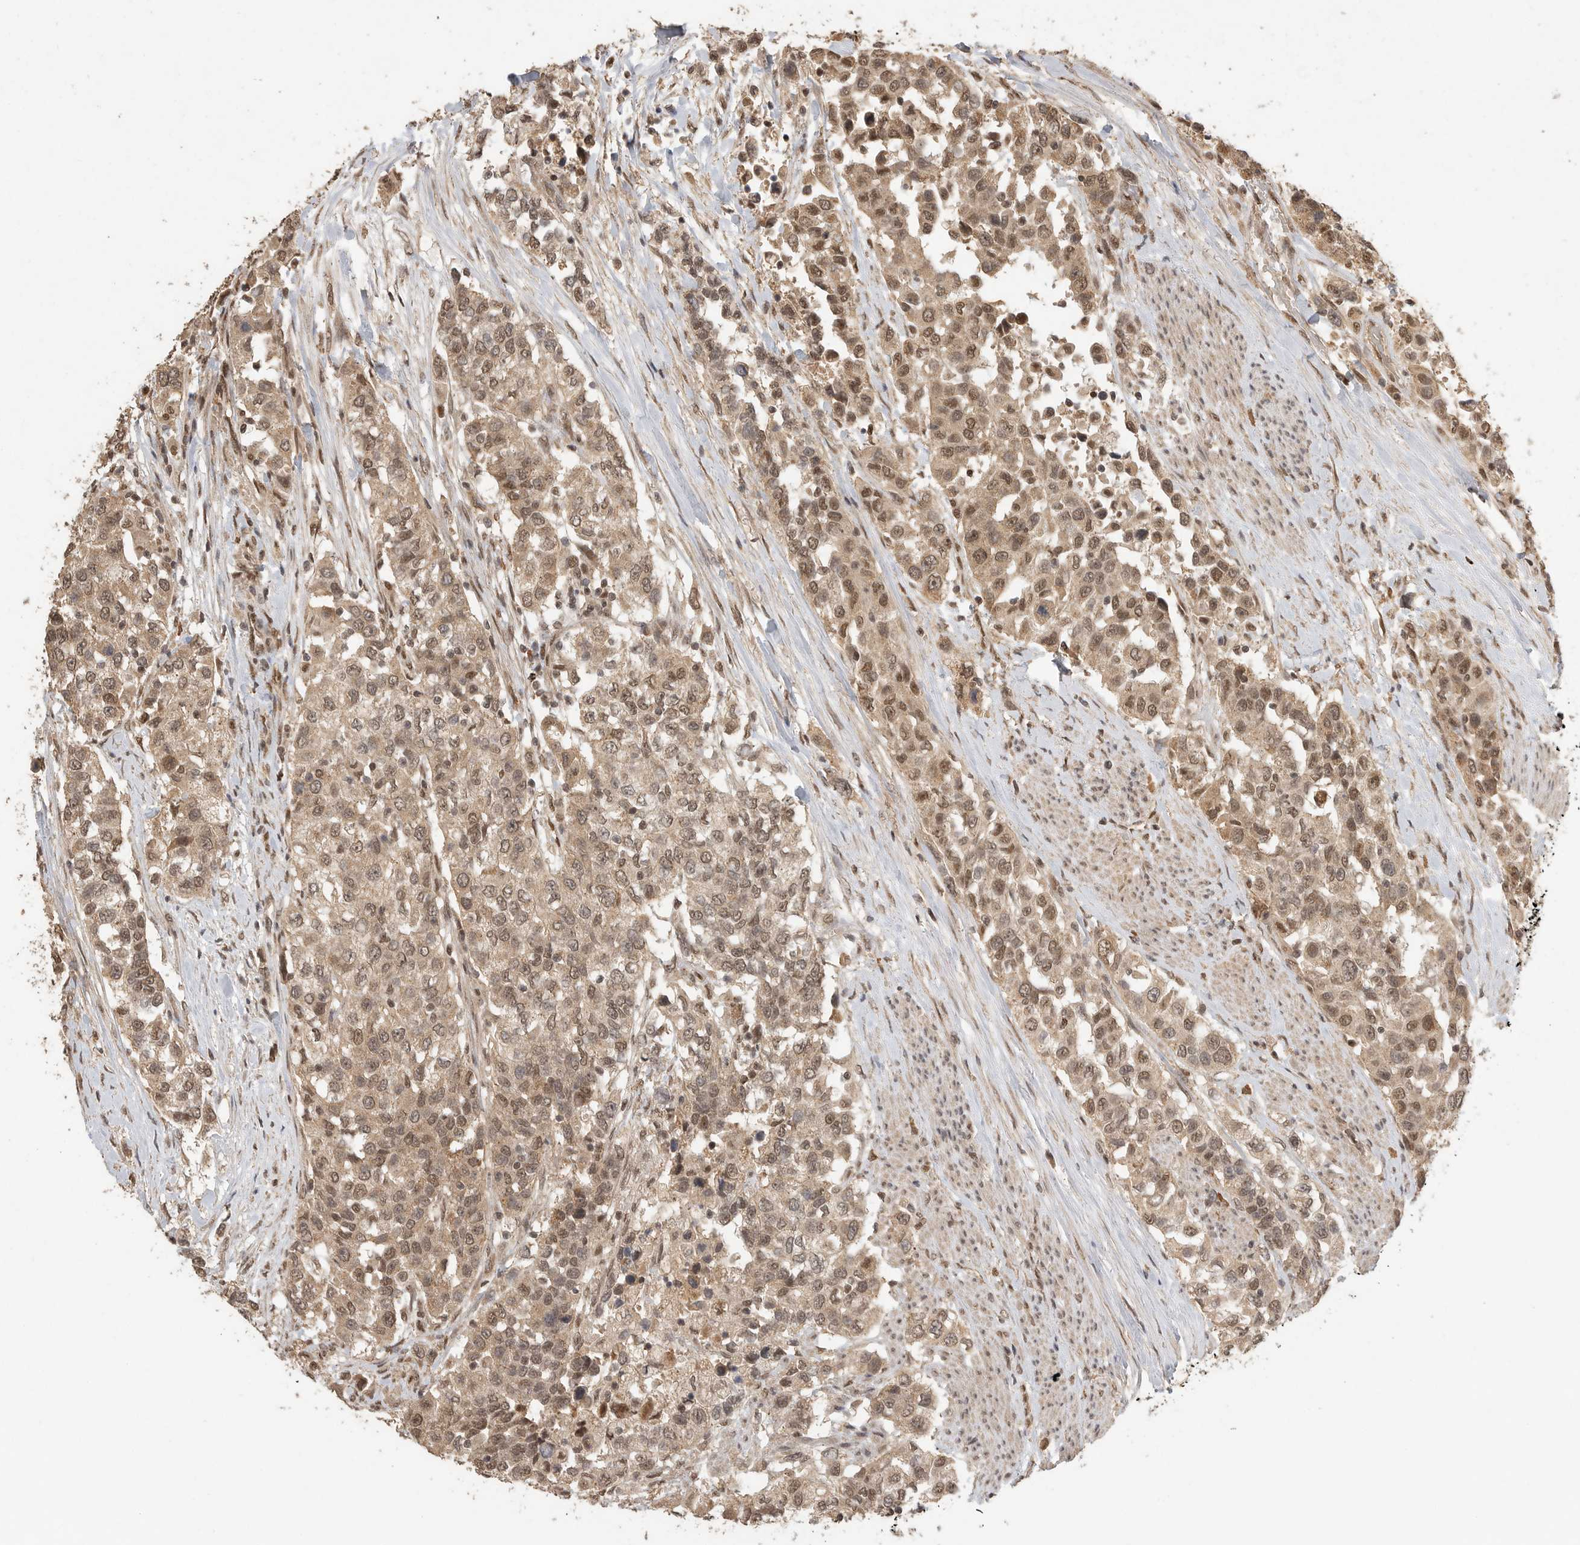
{"staining": {"intensity": "moderate", "quantity": ">75%", "location": "cytoplasmic/membranous,nuclear"}, "tissue": "urothelial cancer", "cell_type": "Tumor cells", "image_type": "cancer", "snomed": [{"axis": "morphology", "description": "Urothelial carcinoma, High grade"}, {"axis": "topography", "description": "Urinary bladder"}], "caption": "Brown immunohistochemical staining in human urothelial carcinoma (high-grade) exhibits moderate cytoplasmic/membranous and nuclear expression in approximately >75% of tumor cells.", "gene": "DFFA", "patient": {"sex": "female", "age": 80}}